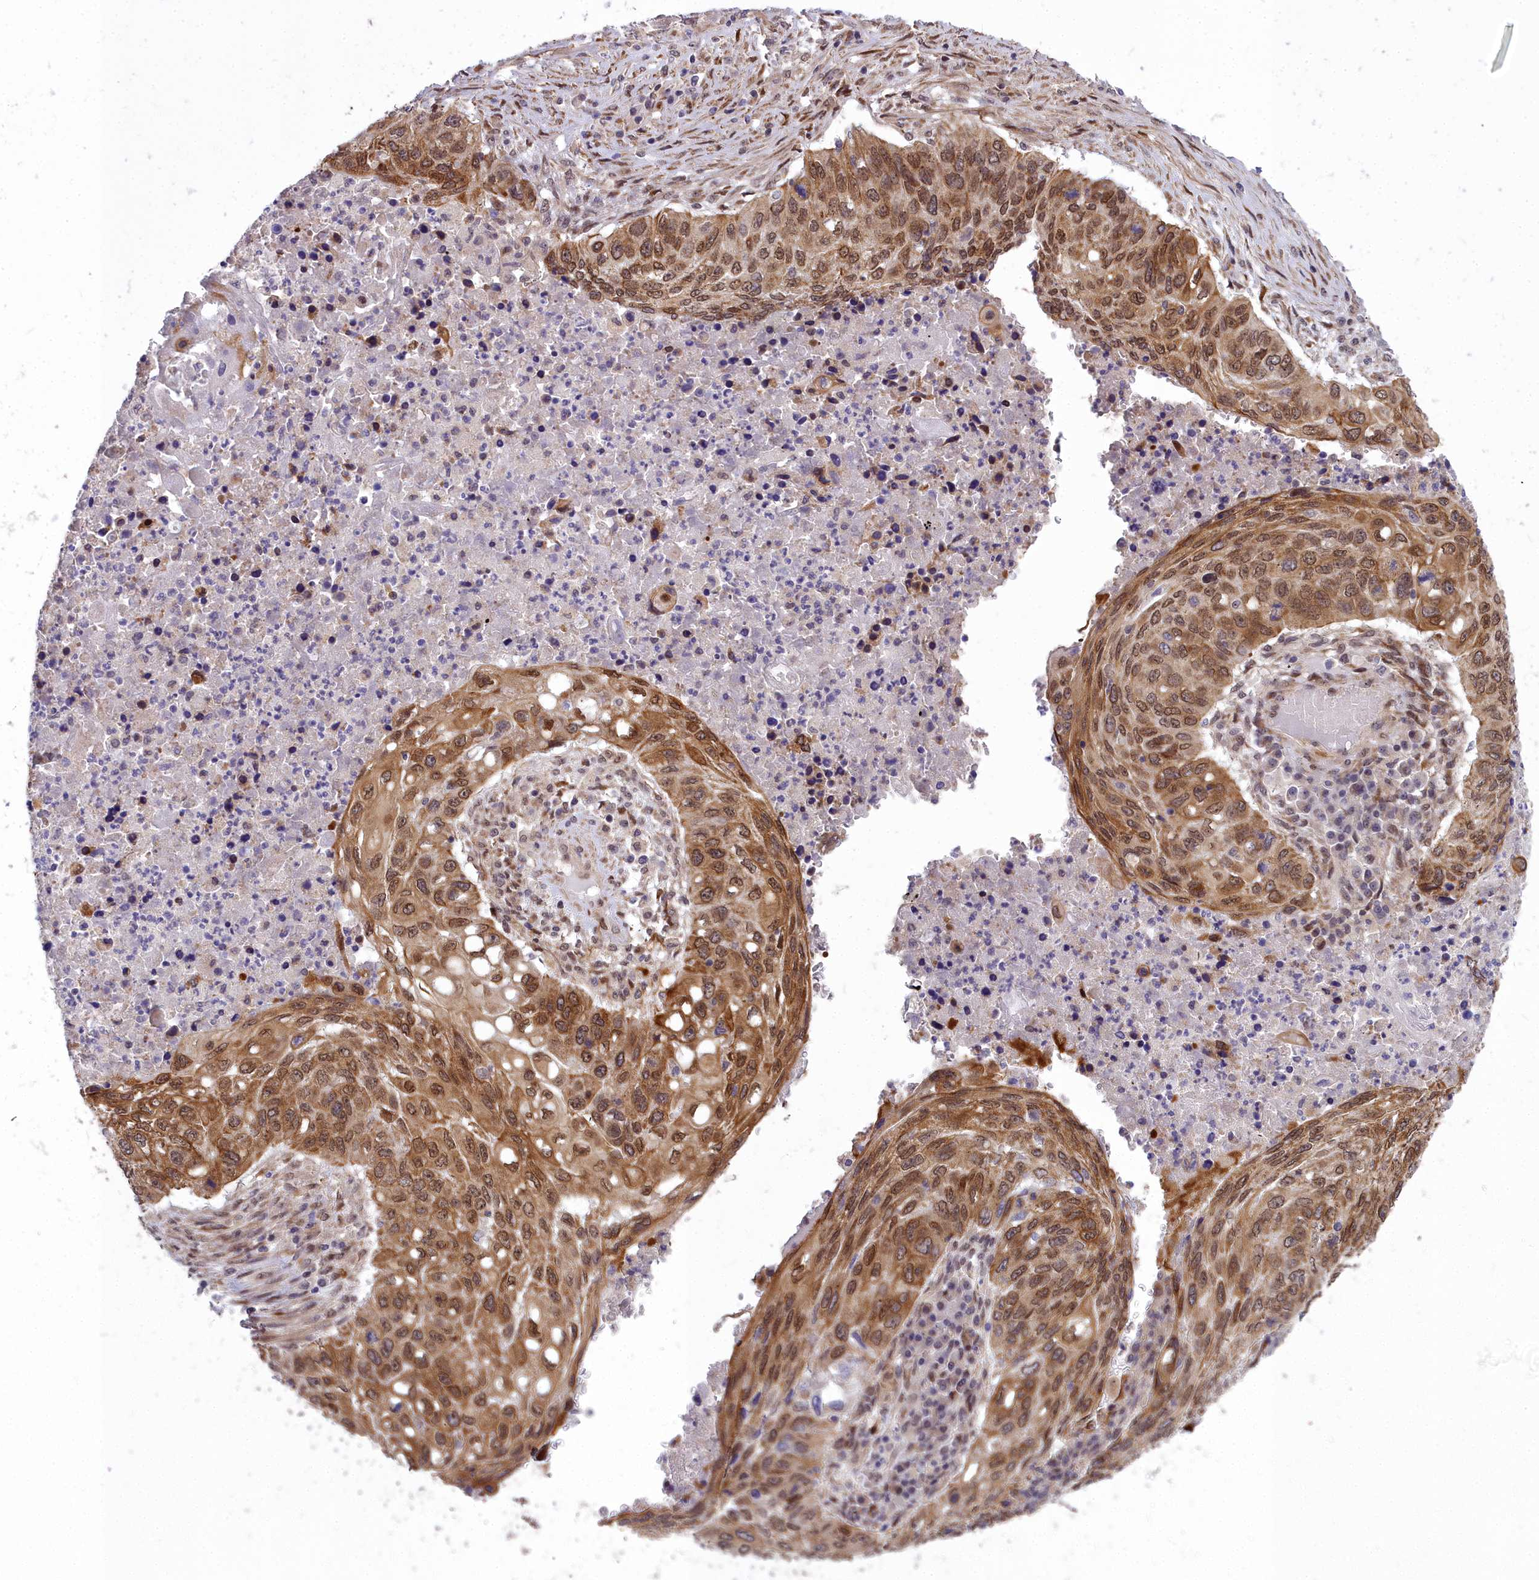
{"staining": {"intensity": "moderate", "quantity": ">75%", "location": "cytoplasmic/membranous,nuclear"}, "tissue": "lung cancer", "cell_type": "Tumor cells", "image_type": "cancer", "snomed": [{"axis": "morphology", "description": "Squamous cell carcinoma, NOS"}, {"axis": "topography", "description": "Lung"}], "caption": "The immunohistochemical stain highlights moderate cytoplasmic/membranous and nuclear expression in tumor cells of lung squamous cell carcinoma tissue. Nuclei are stained in blue.", "gene": "ABCB8", "patient": {"sex": "female", "age": 63}}